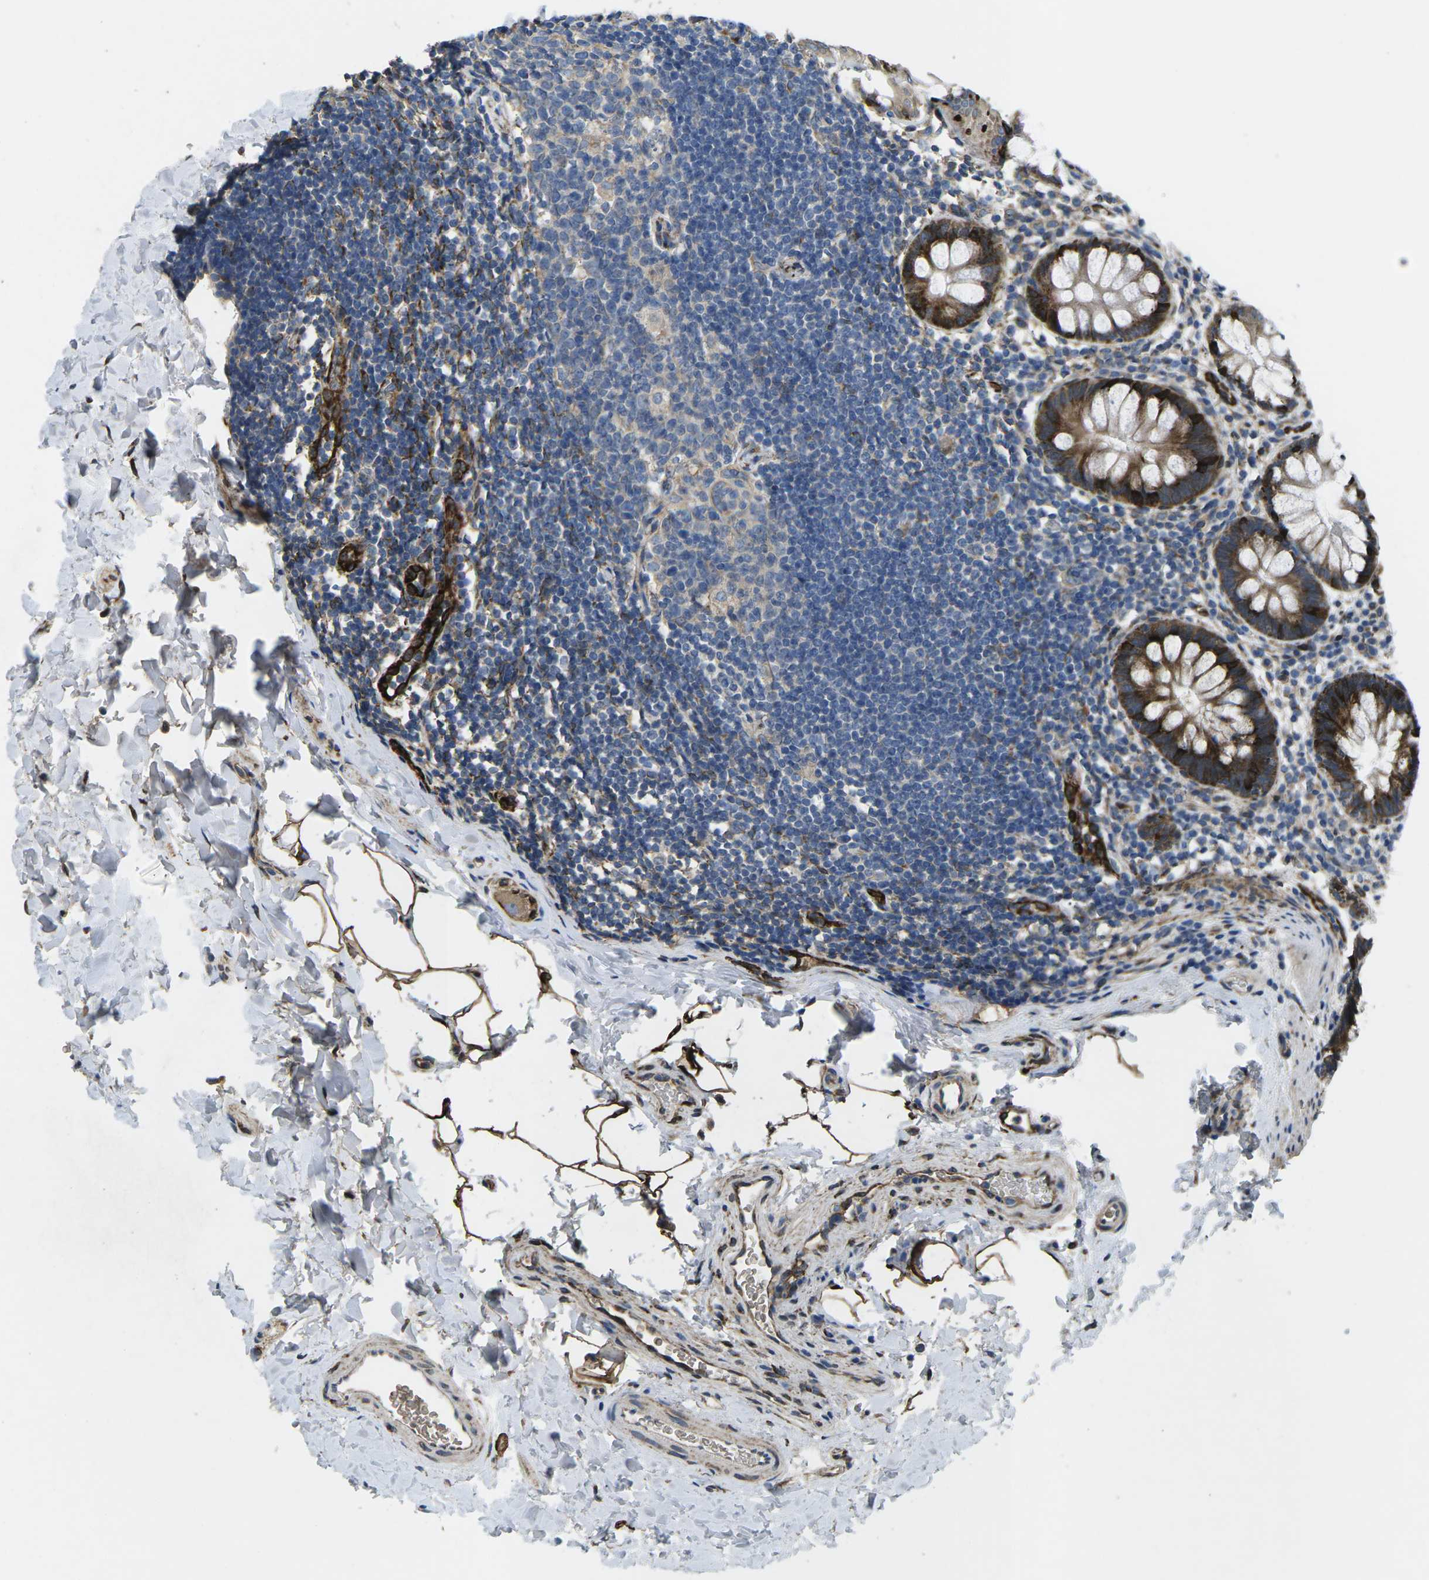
{"staining": {"intensity": "strong", "quantity": ">75%", "location": "cytoplasmic/membranous"}, "tissue": "rectum", "cell_type": "Glandular cells", "image_type": "normal", "snomed": [{"axis": "morphology", "description": "Normal tissue, NOS"}, {"axis": "topography", "description": "Rectum"}], "caption": "This histopathology image shows immunohistochemistry (IHC) staining of unremarkable human rectum, with high strong cytoplasmic/membranous expression in about >75% of glandular cells.", "gene": "PDZD8", "patient": {"sex": "female", "age": 24}}